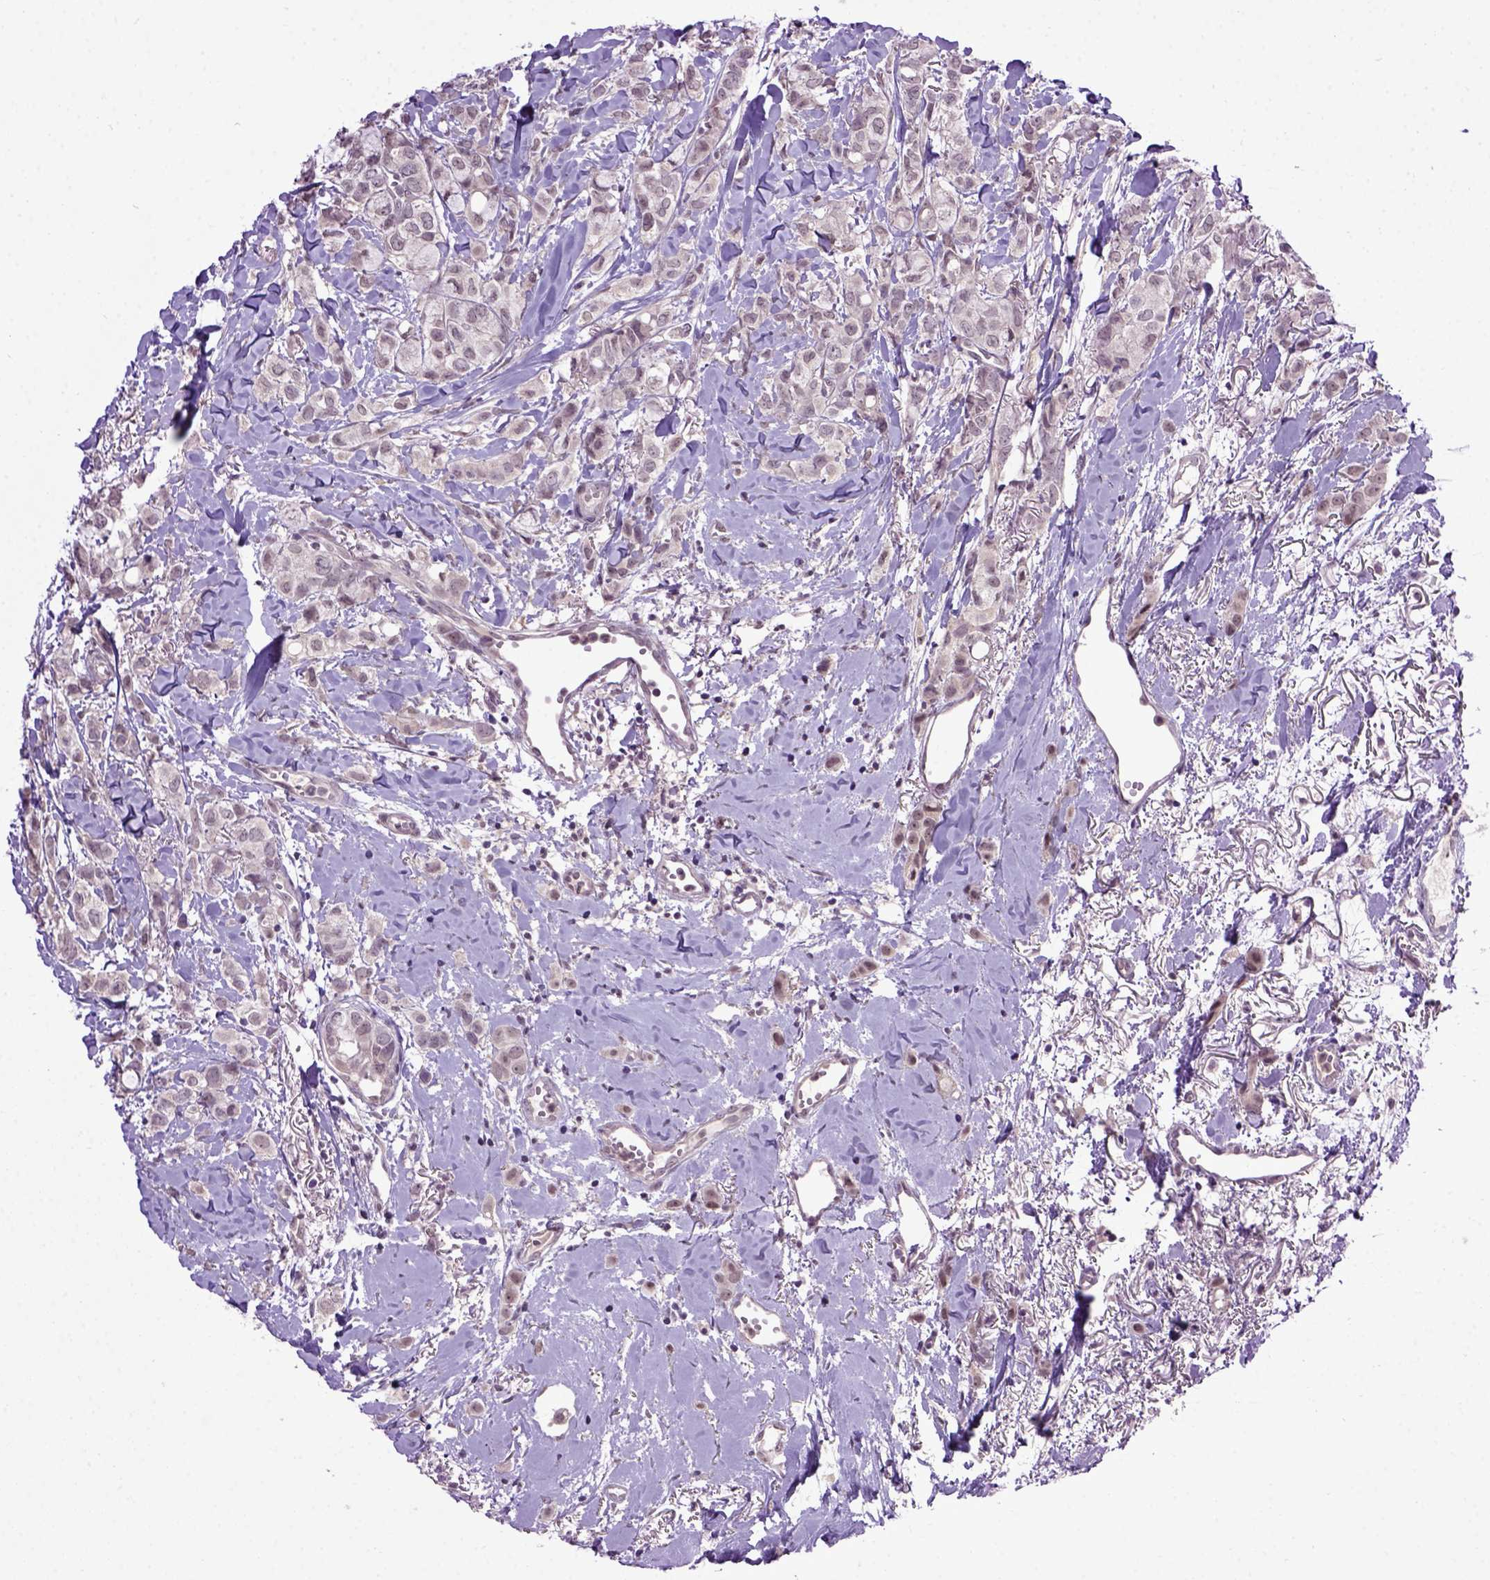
{"staining": {"intensity": "negative", "quantity": "none", "location": "none"}, "tissue": "breast cancer", "cell_type": "Tumor cells", "image_type": "cancer", "snomed": [{"axis": "morphology", "description": "Duct carcinoma"}, {"axis": "topography", "description": "Breast"}], "caption": "This is an immunohistochemistry (IHC) image of invasive ductal carcinoma (breast). There is no positivity in tumor cells.", "gene": "RAB43", "patient": {"sex": "female", "age": 85}}